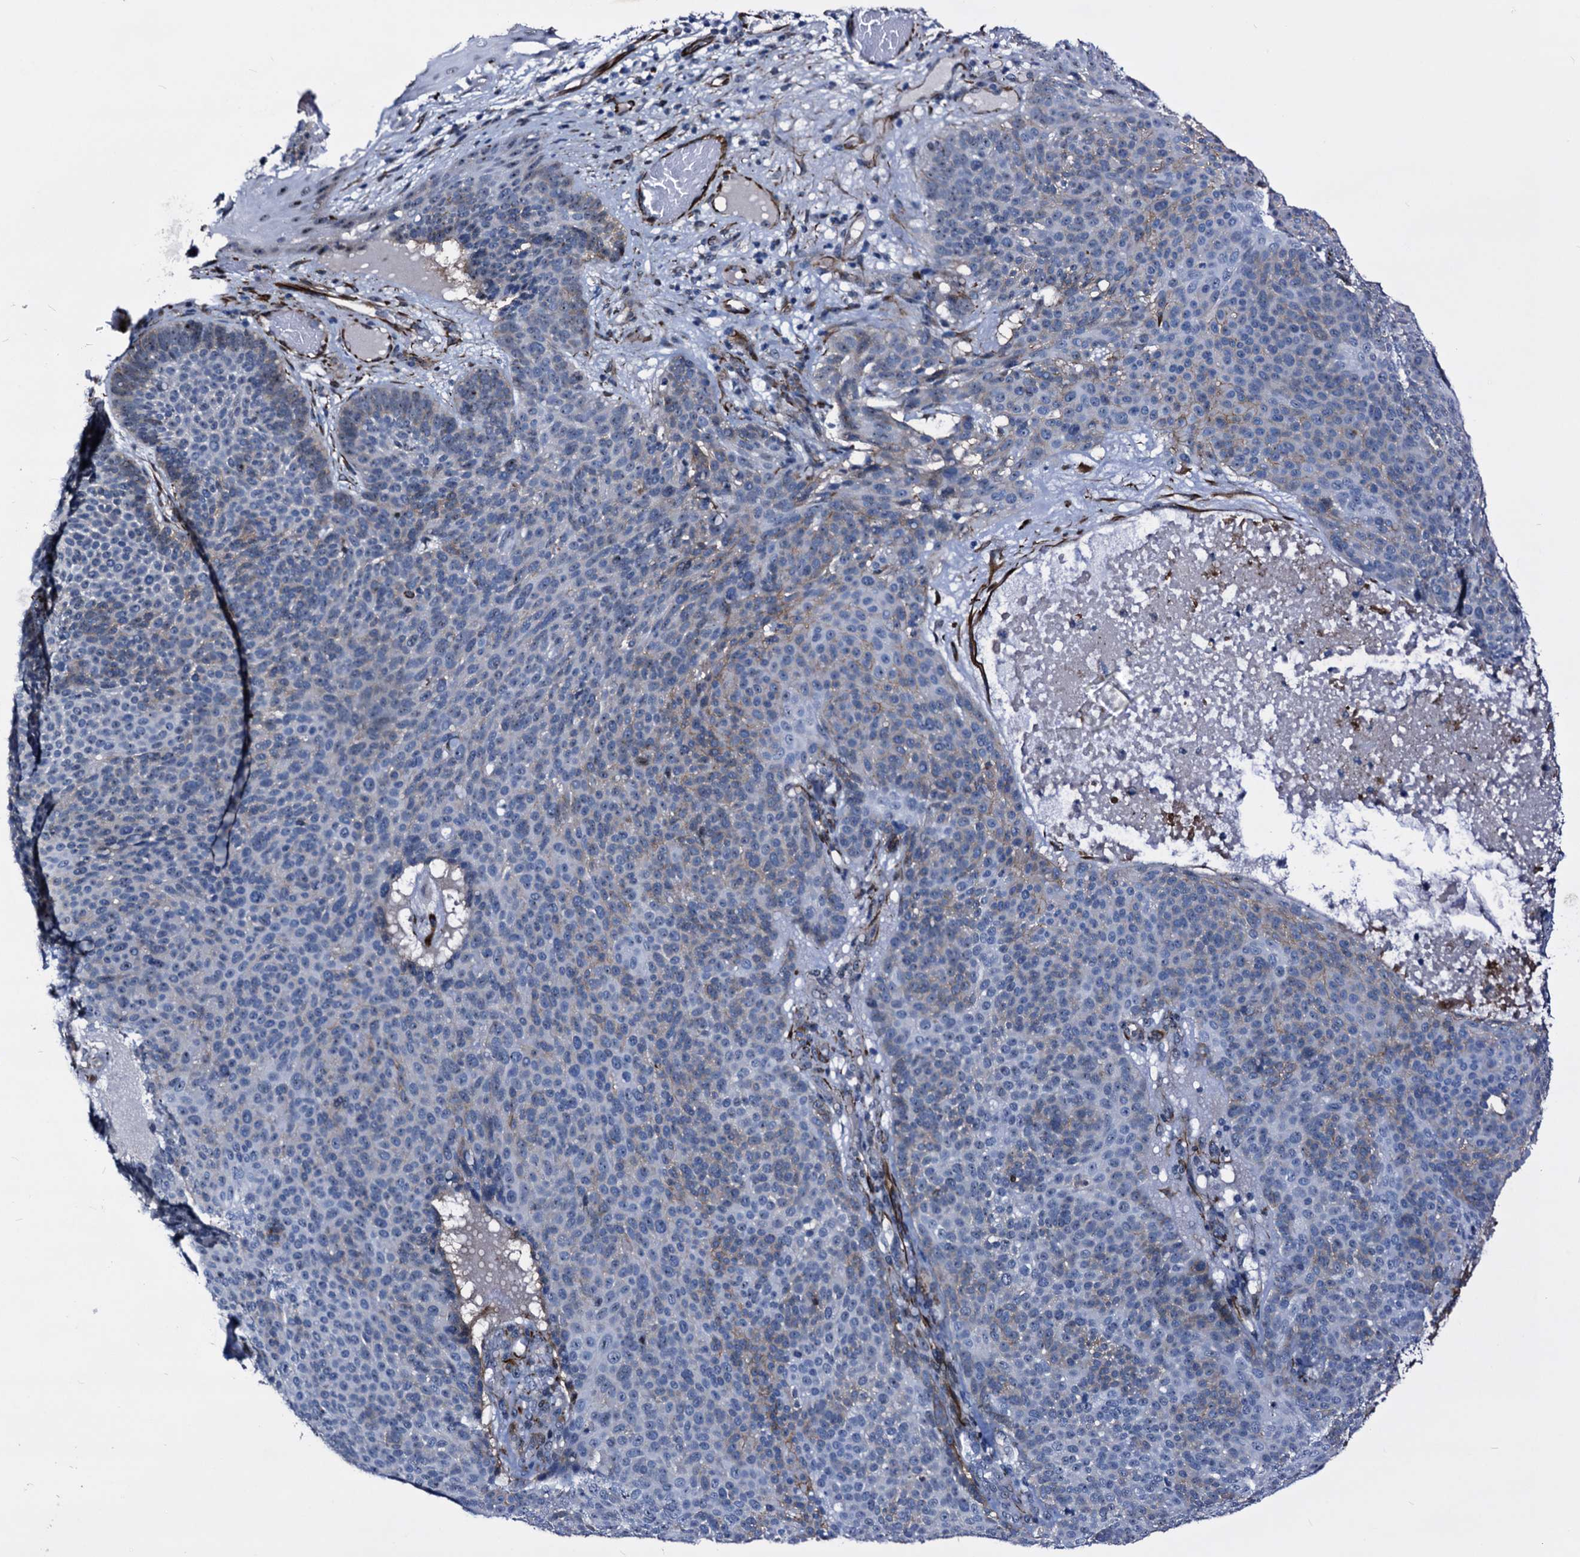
{"staining": {"intensity": "weak", "quantity": "<25%", "location": "nuclear"}, "tissue": "skin cancer", "cell_type": "Tumor cells", "image_type": "cancer", "snomed": [{"axis": "morphology", "description": "Basal cell carcinoma"}, {"axis": "topography", "description": "Skin"}], "caption": "Tumor cells show no significant staining in basal cell carcinoma (skin).", "gene": "EMG1", "patient": {"sex": "male", "age": 85}}